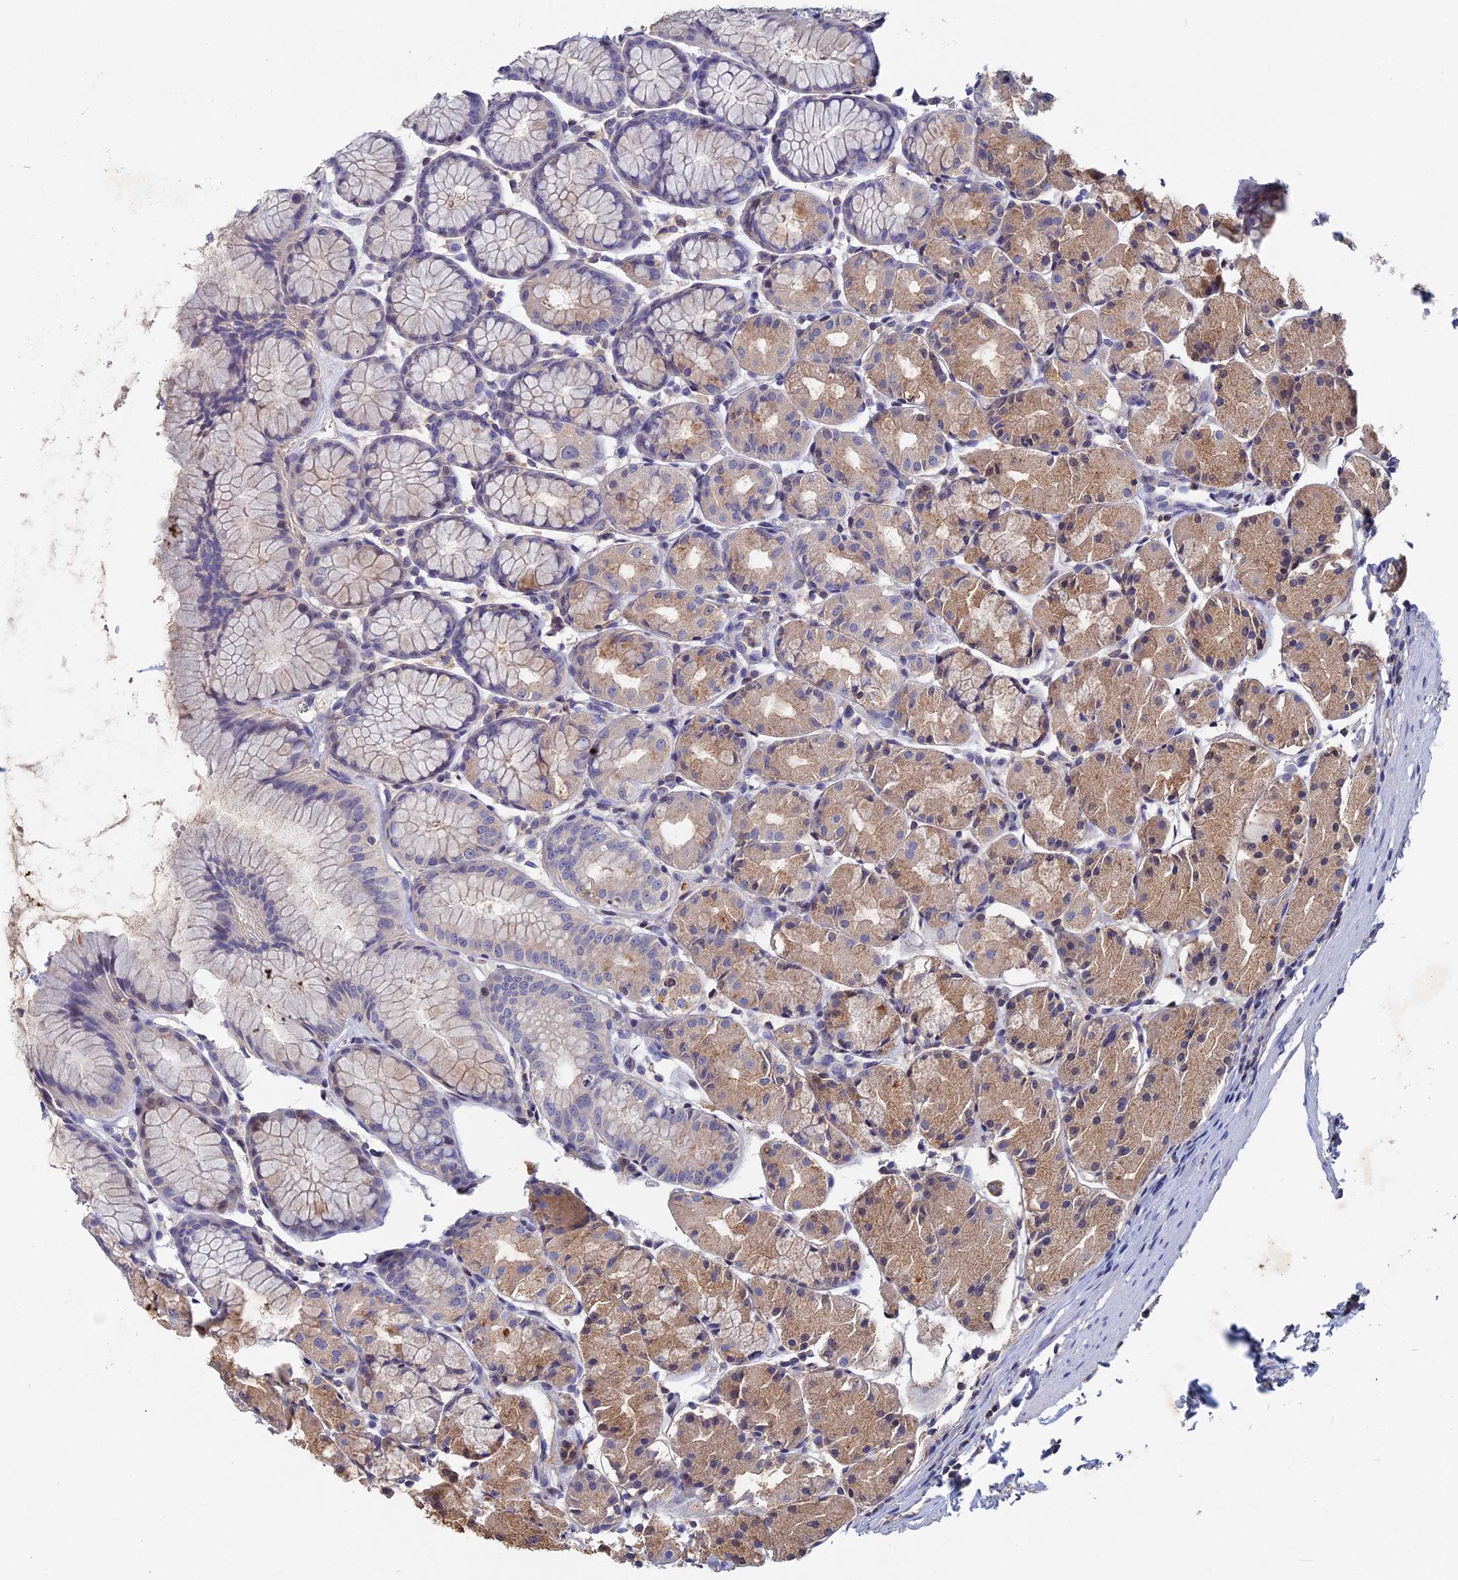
{"staining": {"intensity": "moderate", "quantity": "<25%", "location": "cytoplasmic/membranous"}, "tissue": "stomach", "cell_type": "Glandular cells", "image_type": "normal", "snomed": [{"axis": "morphology", "description": "Normal tissue, NOS"}, {"axis": "topography", "description": "Stomach, upper"}], "caption": "There is low levels of moderate cytoplasmic/membranous staining in glandular cells of normal stomach, as demonstrated by immunohistochemical staining (brown color).", "gene": "ACP7", "patient": {"sex": "male", "age": 47}}